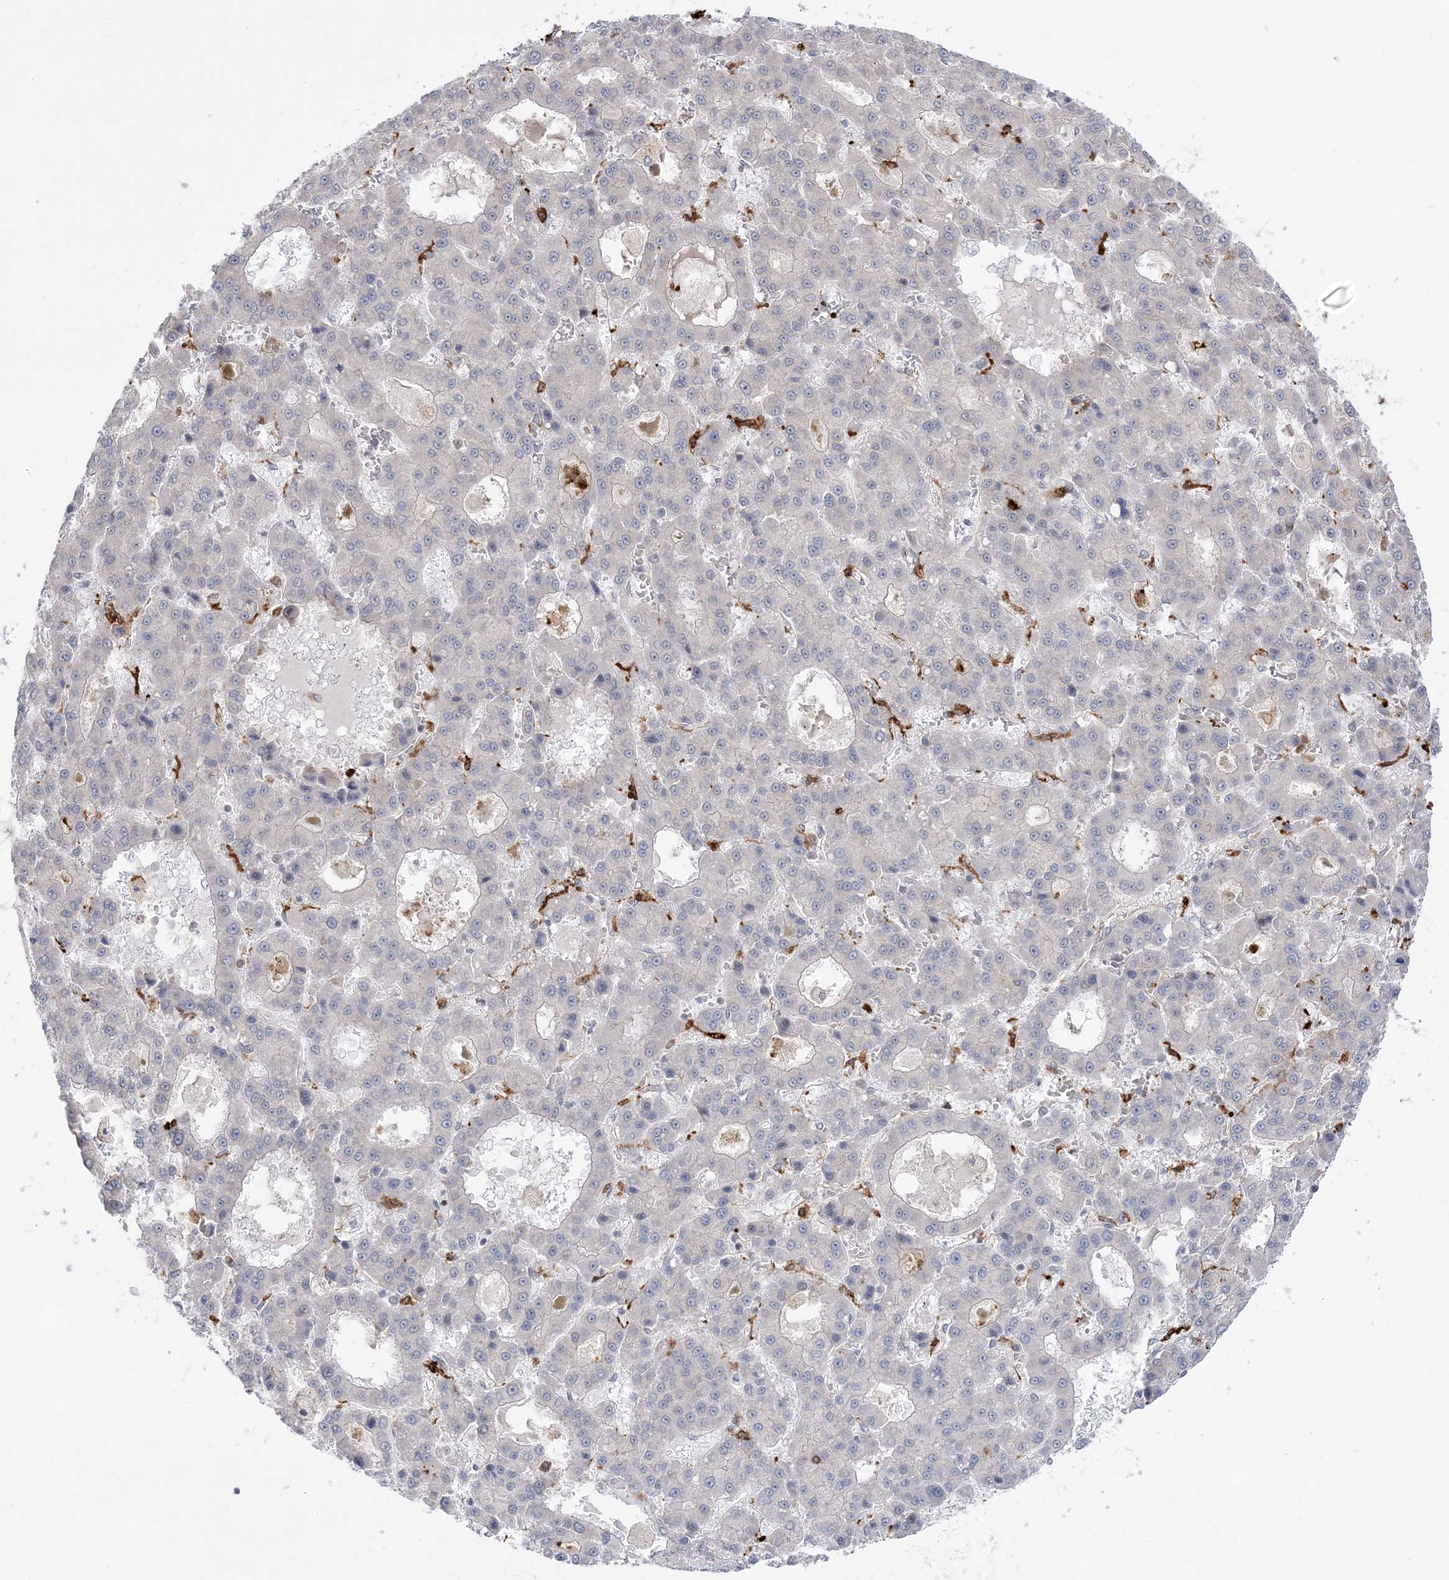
{"staining": {"intensity": "negative", "quantity": "none", "location": "none"}, "tissue": "liver cancer", "cell_type": "Tumor cells", "image_type": "cancer", "snomed": [{"axis": "morphology", "description": "Carcinoma, Hepatocellular, NOS"}, {"axis": "topography", "description": "Liver"}], "caption": "Immunohistochemistry (IHC) of human liver hepatocellular carcinoma demonstrates no positivity in tumor cells.", "gene": "ANAPC15", "patient": {"sex": "male", "age": 70}}